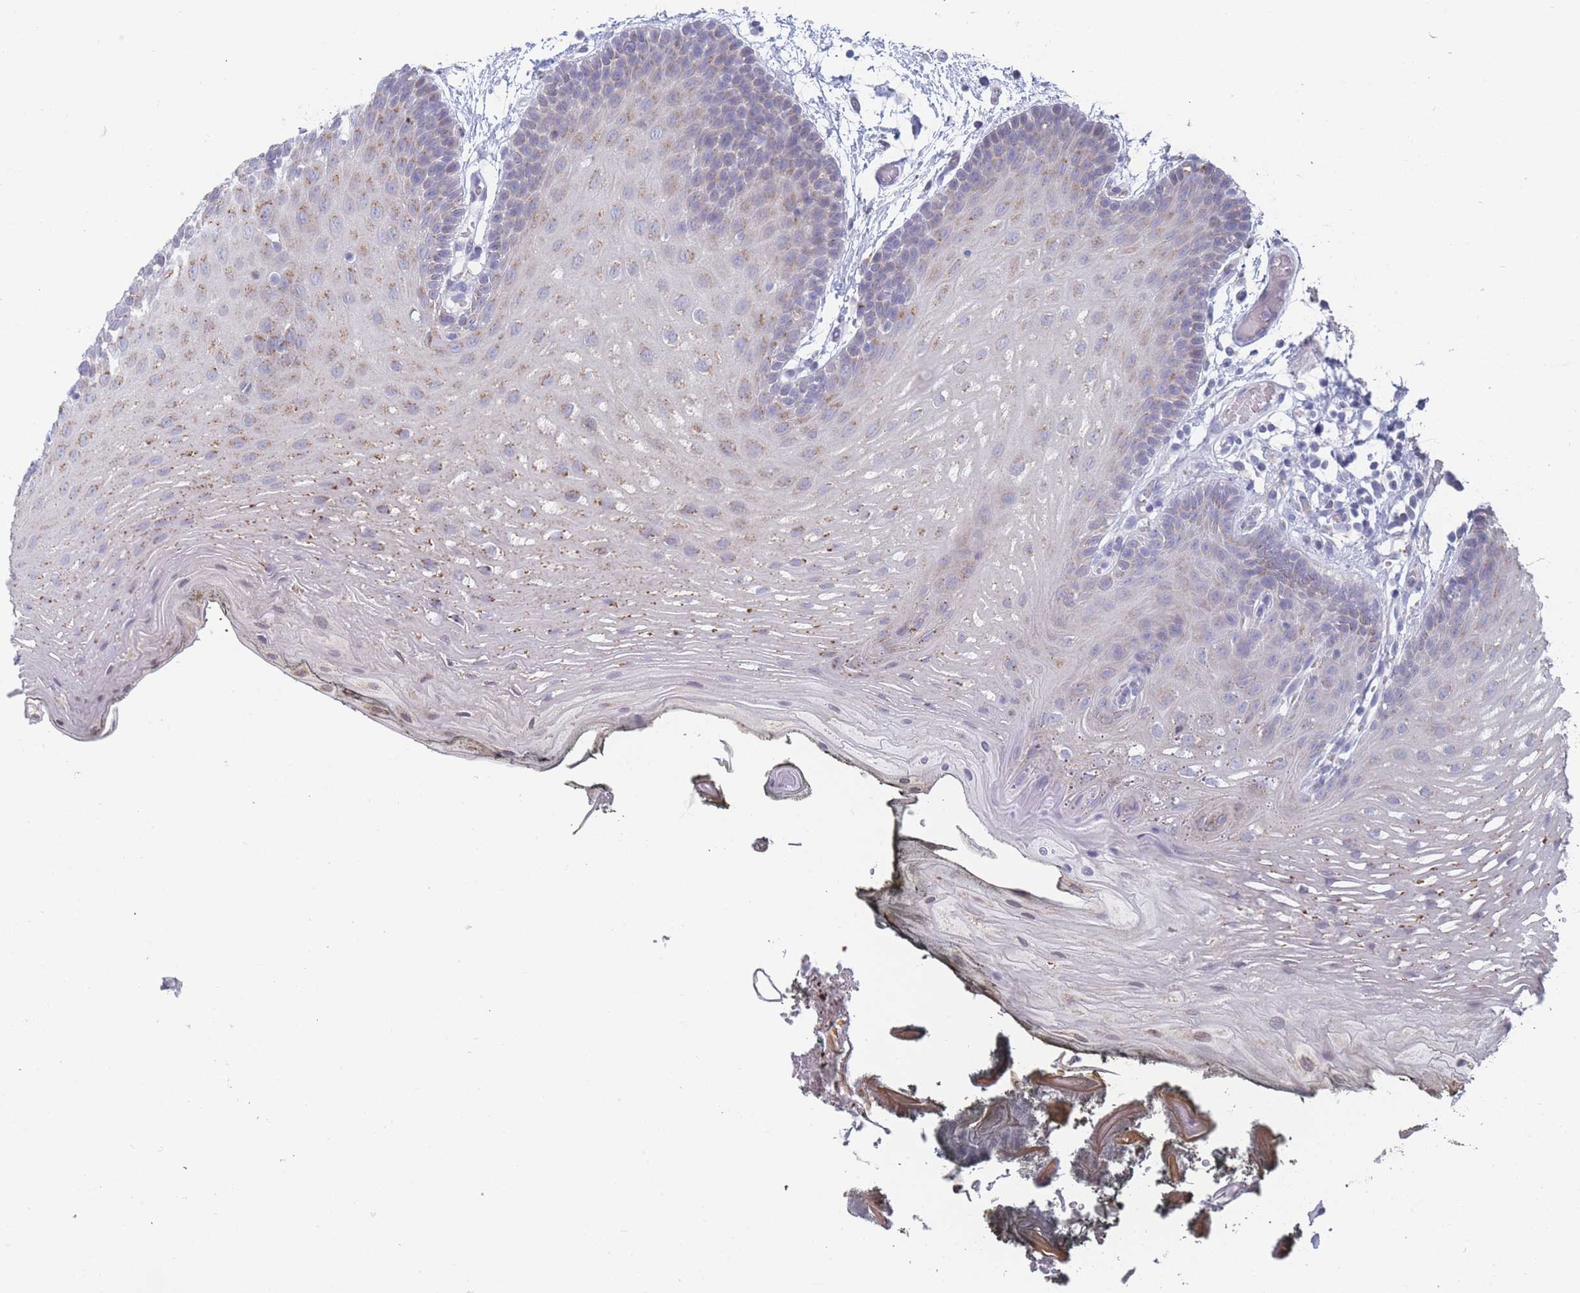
{"staining": {"intensity": "weak", "quantity": "<25%", "location": "cytoplasmic/membranous"}, "tissue": "oral mucosa", "cell_type": "Squamous epithelial cells", "image_type": "normal", "snomed": [{"axis": "morphology", "description": "Normal tissue, NOS"}, {"axis": "morphology", "description": "Squamous cell carcinoma, NOS"}, {"axis": "topography", "description": "Oral tissue"}, {"axis": "topography", "description": "Head-Neck"}], "caption": "The immunohistochemistry (IHC) histopathology image has no significant expression in squamous epithelial cells of oral mucosa. (Immunohistochemistry, brightfield microscopy, high magnification).", "gene": "TMED10", "patient": {"sex": "female", "age": 81}}